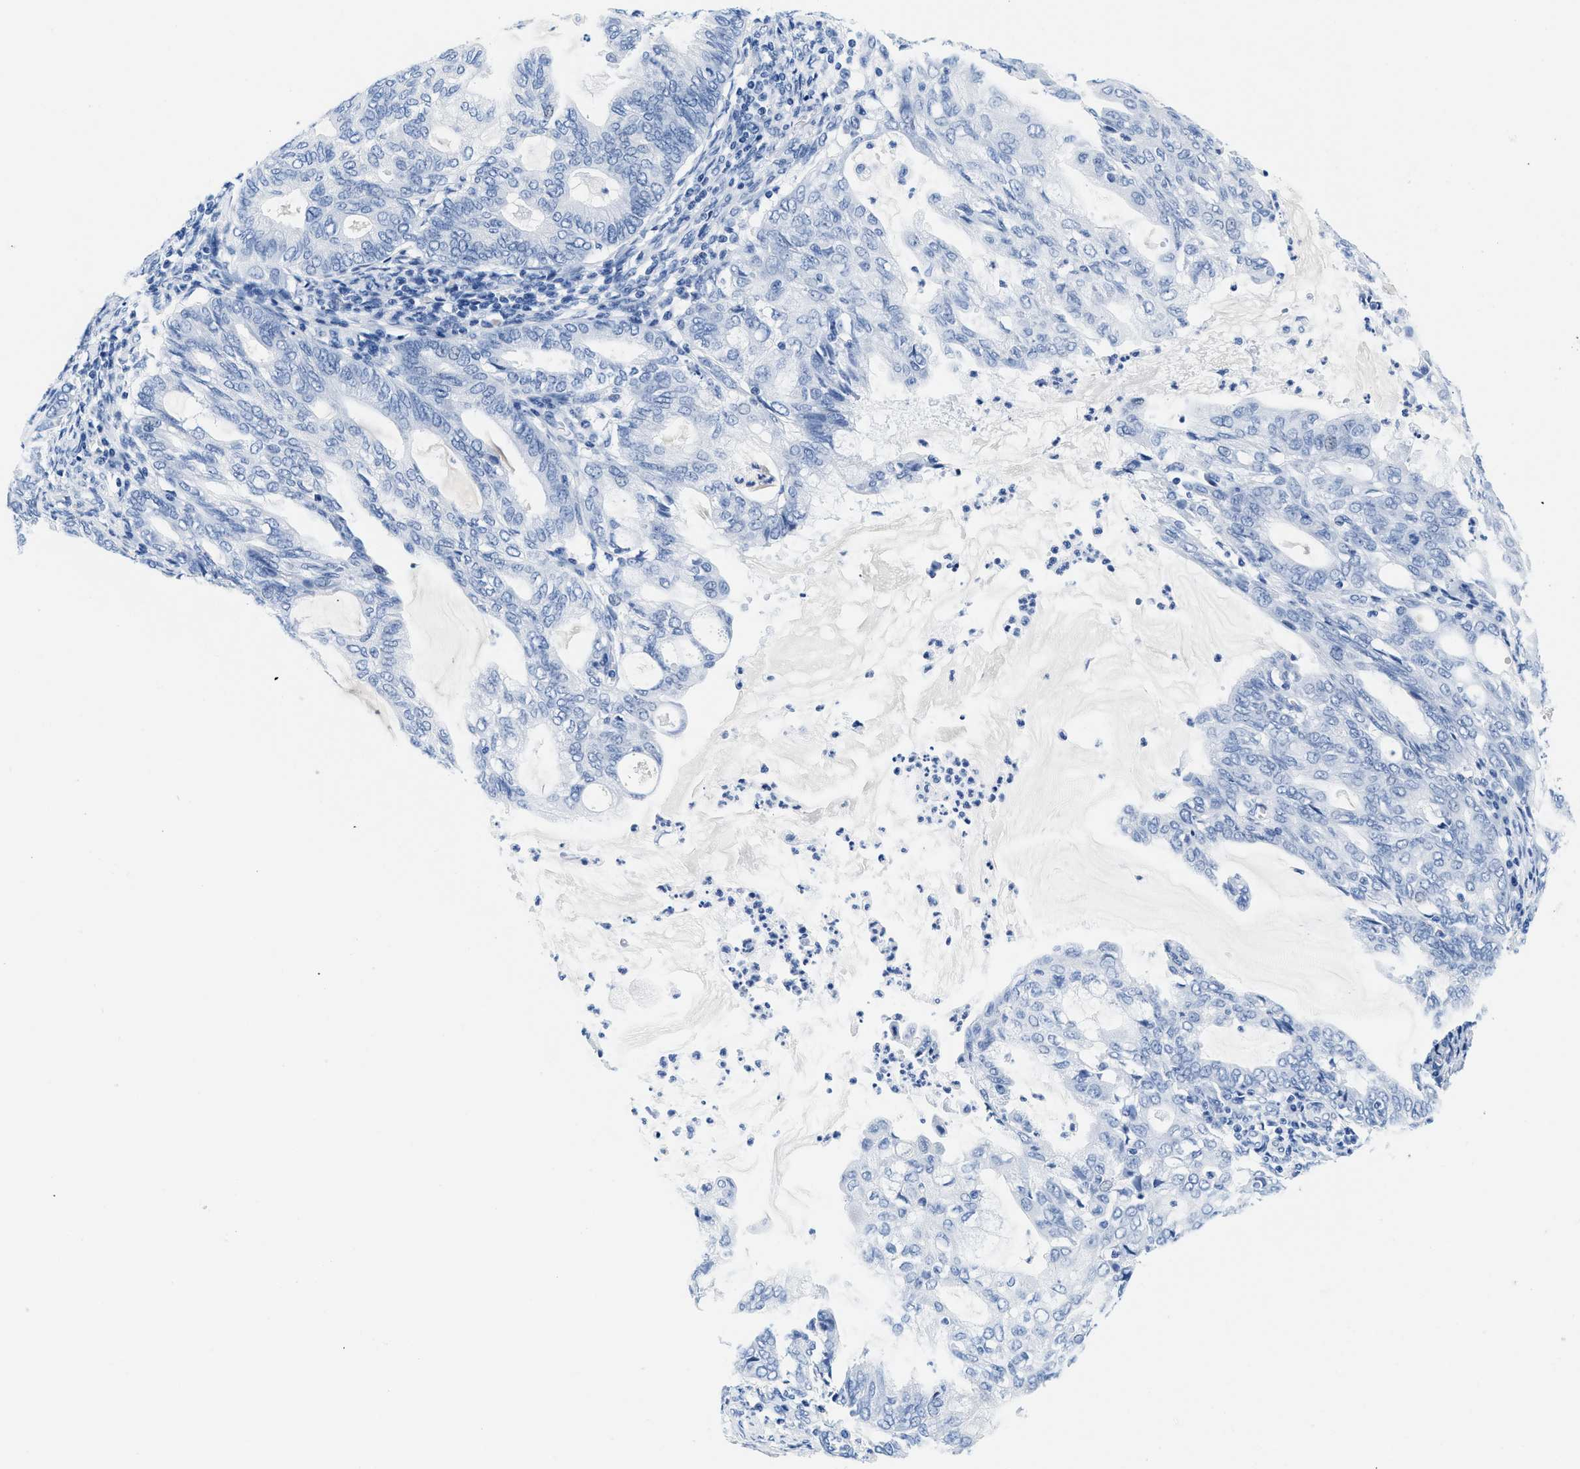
{"staining": {"intensity": "negative", "quantity": "none", "location": "none"}, "tissue": "endometrial cancer", "cell_type": "Tumor cells", "image_type": "cancer", "snomed": [{"axis": "morphology", "description": "Adenocarcinoma, NOS"}, {"axis": "topography", "description": "Endometrium"}], "caption": "Human endometrial cancer stained for a protein using IHC shows no expression in tumor cells.", "gene": "GSN", "patient": {"sex": "female", "age": 86}}